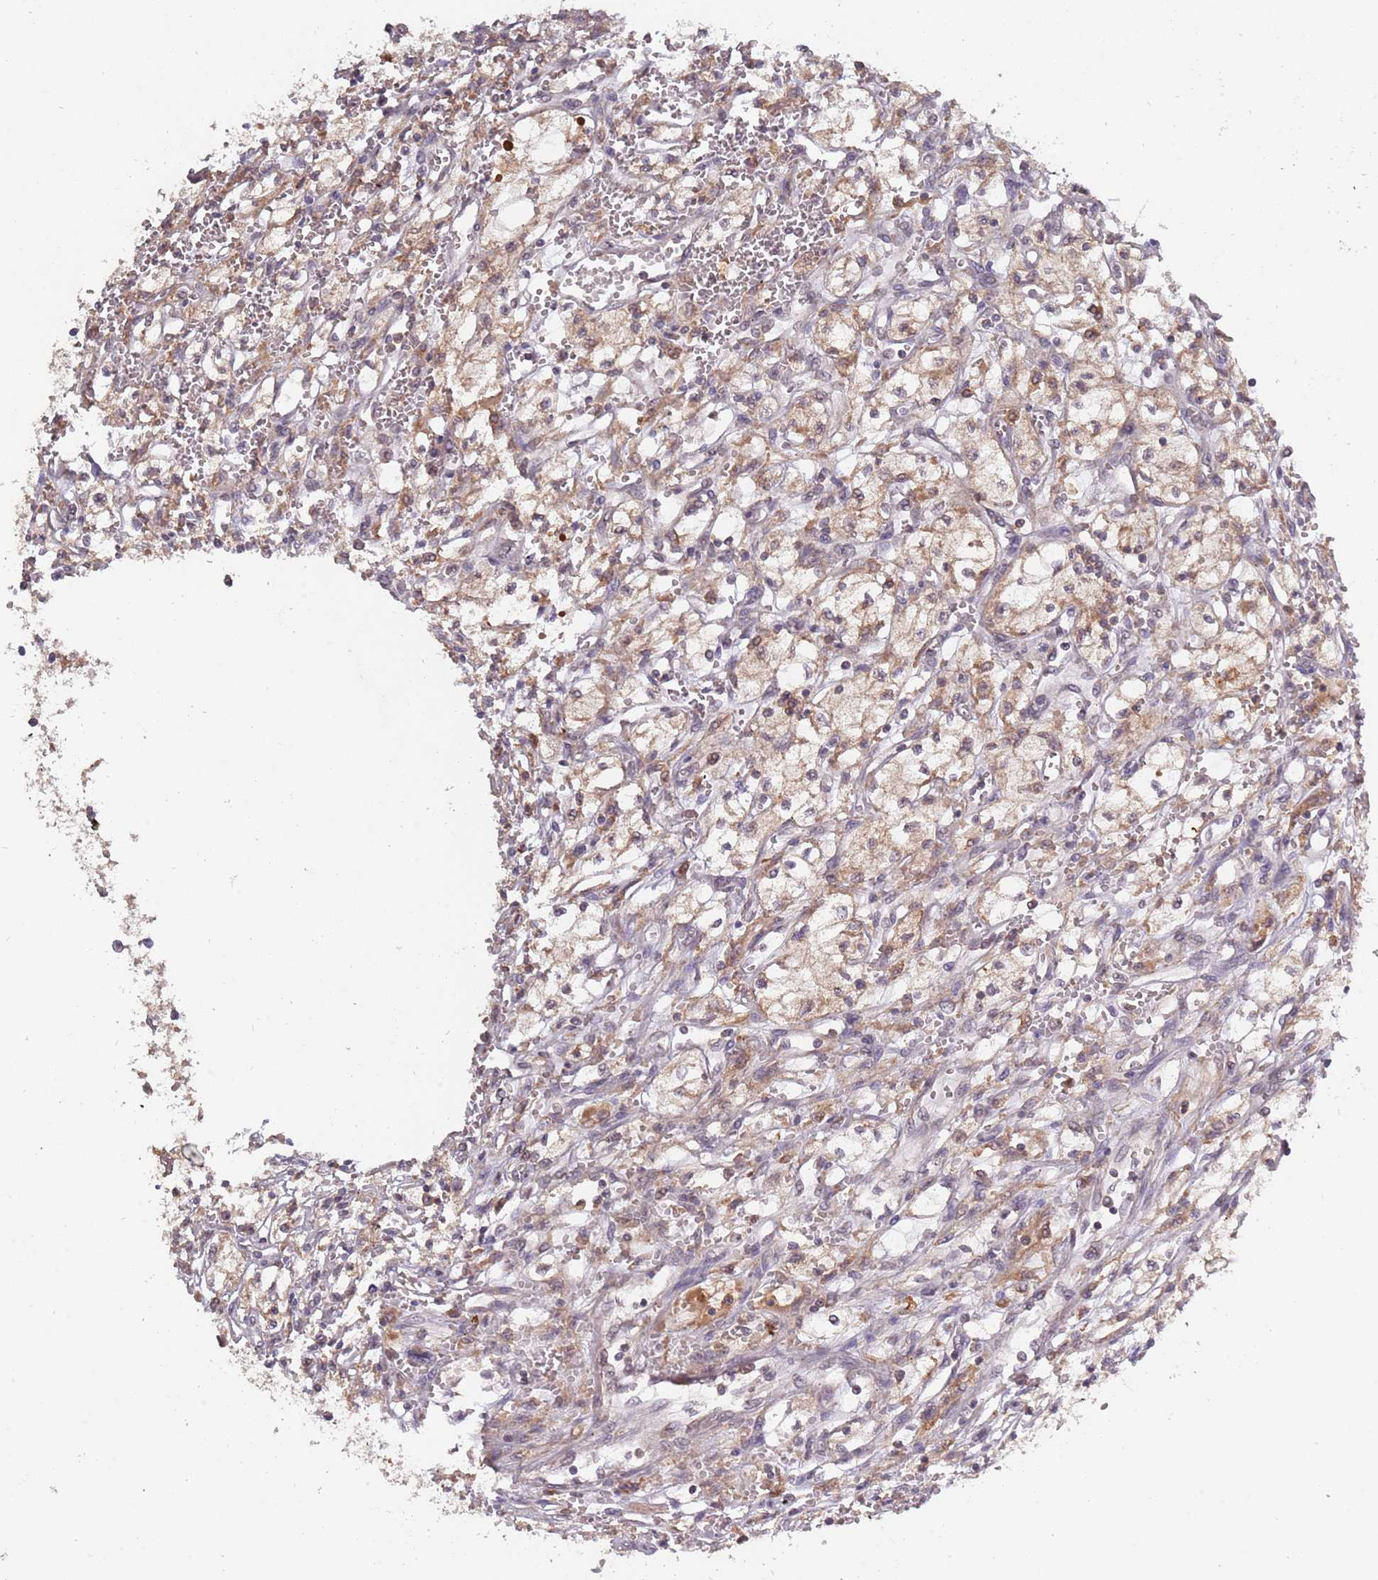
{"staining": {"intensity": "weak", "quantity": "25%-75%", "location": "cytoplasmic/membranous"}, "tissue": "renal cancer", "cell_type": "Tumor cells", "image_type": "cancer", "snomed": [{"axis": "morphology", "description": "Adenocarcinoma, NOS"}, {"axis": "topography", "description": "Kidney"}], "caption": "Tumor cells show low levels of weak cytoplasmic/membranous positivity in about 25%-75% of cells in human renal cancer (adenocarcinoma).", "gene": "USP32", "patient": {"sex": "male", "age": 59}}